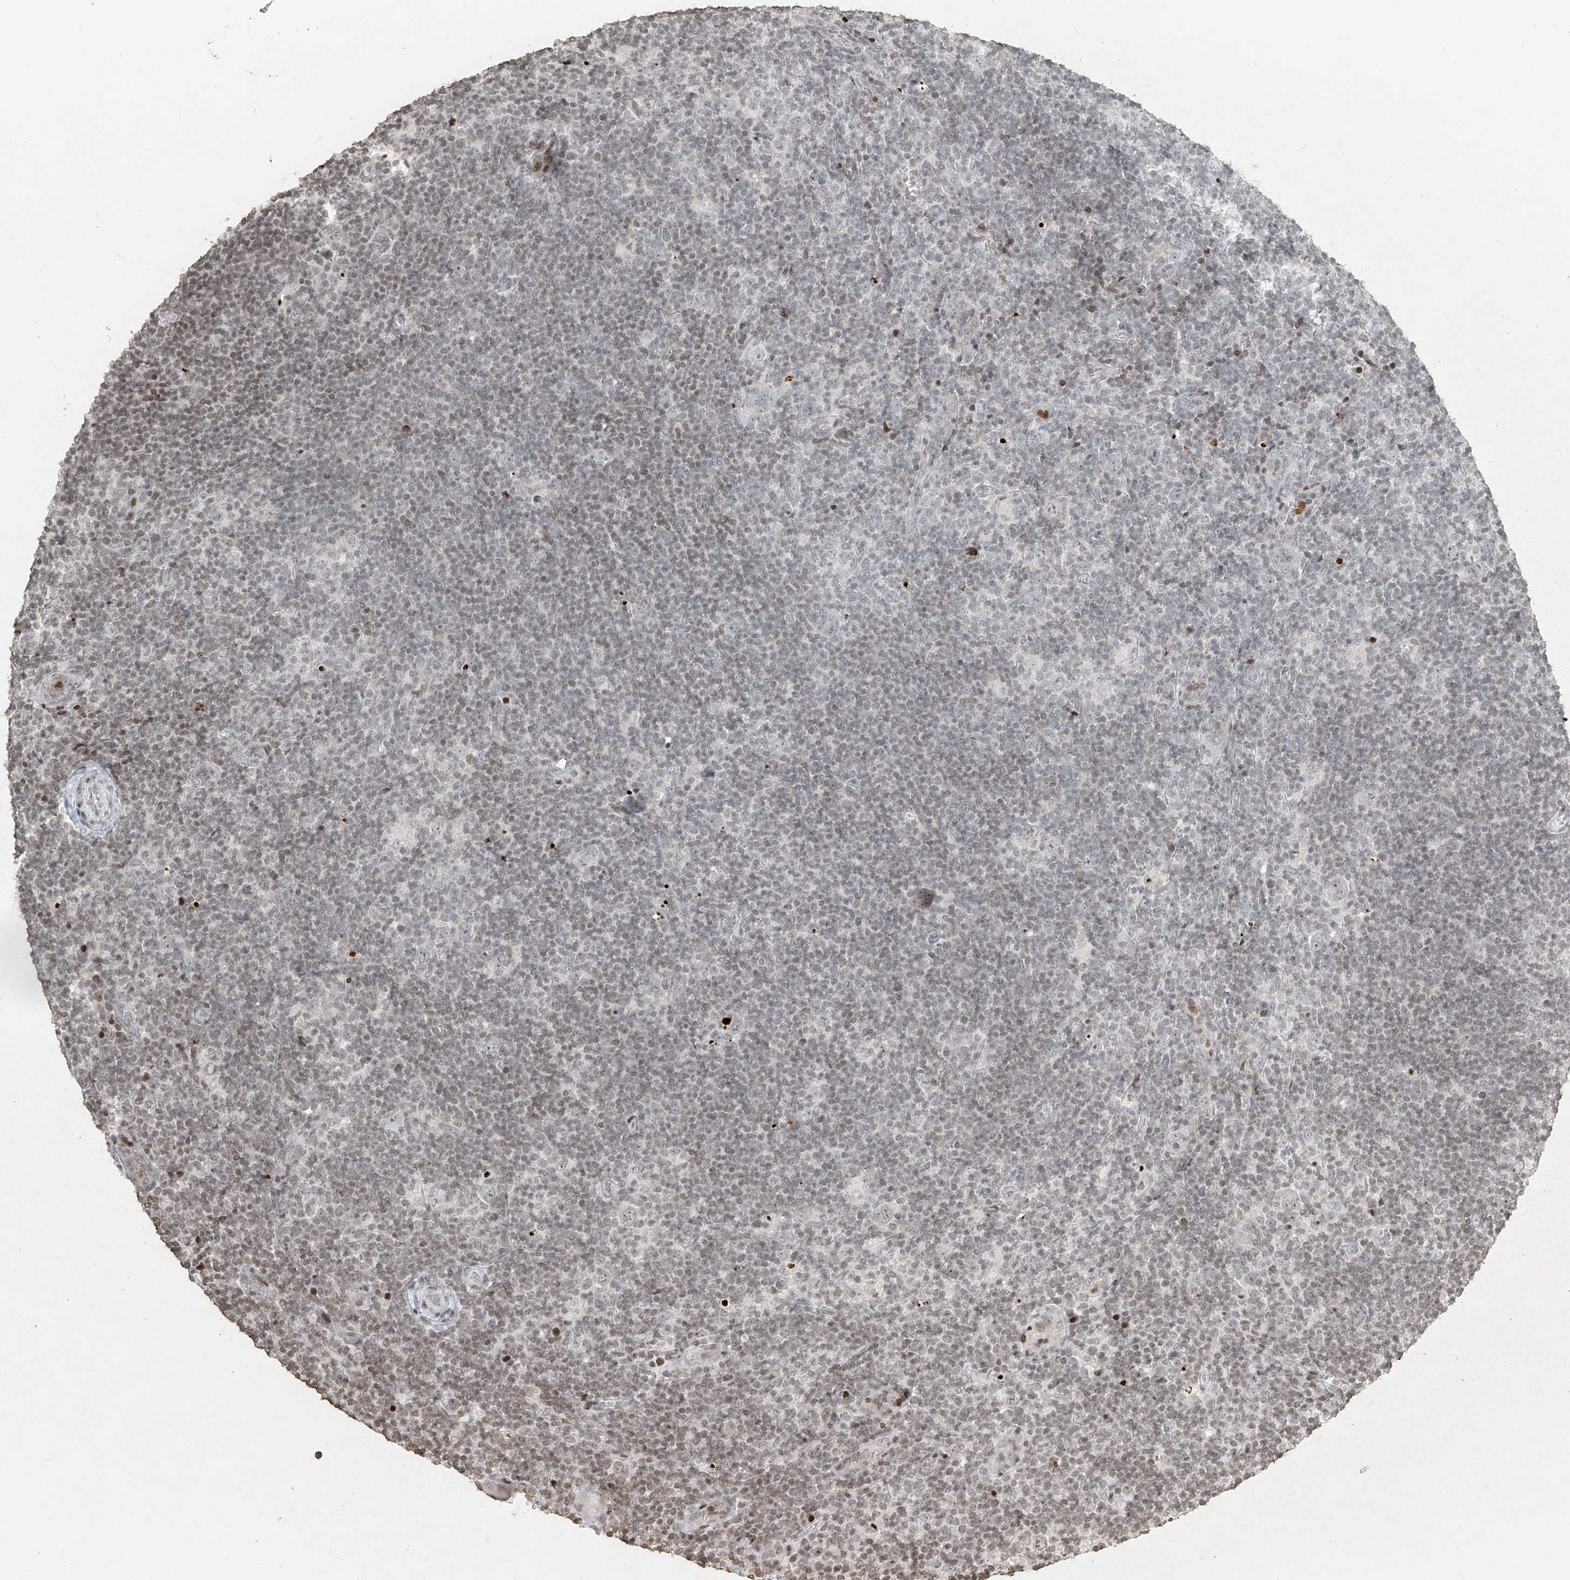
{"staining": {"intensity": "negative", "quantity": "none", "location": "none"}, "tissue": "lymphoma", "cell_type": "Tumor cells", "image_type": "cancer", "snomed": [{"axis": "morphology", "description": "Hodgkin's disease, NOS"}, {"axis": "topography", "description": "Lymph node"}], "caption": "High power microscopy micrograph of an IHC histopathology image of lymphoma, revealing no significant staining in tumor cells.", "gene": "C17orf58", "patient": {"sex": "female", "age": 57}}